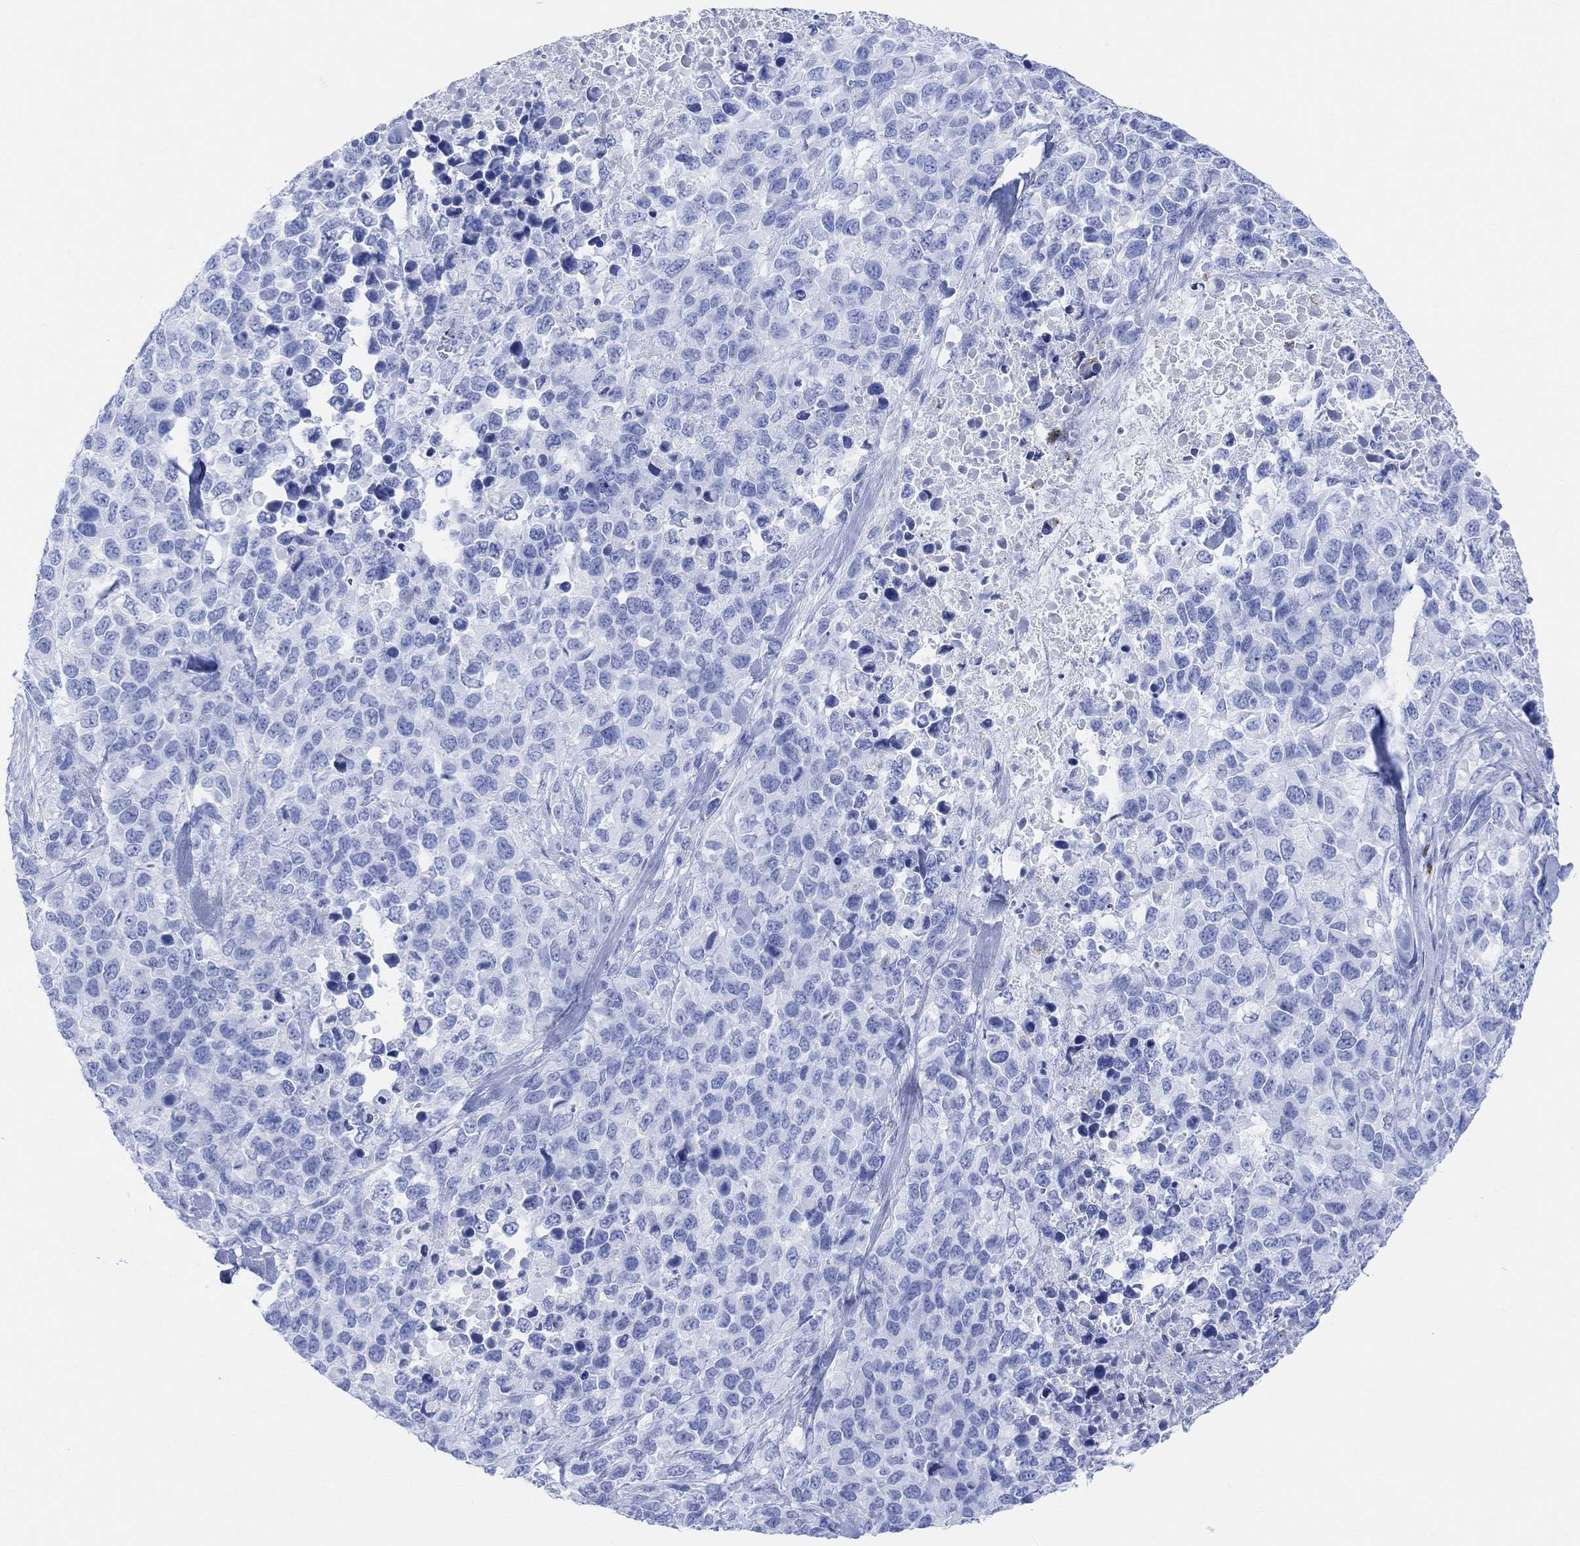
{"staining": {"intensity": "negative", "quantity": "none", "location": "none"}, "tissue": "melanoma", "cell_type": "Tumor cells", "image_type": "cancer", "snomed": [{"axis": "morphology", "description": "Malignant melanoma, Metastatic site"}, {"axis": "topography", "description": "Skin"}], "caption": "DAB (3,3'-diaminobenzidine) immunohistochemical staining of human melanoma displays no significant positivity in tumor cells. (DAB IHC visualized using brightfield microscopy, high magnification).", "gene": "GPR65", "patient": {"sex": "male", "age": 84}}